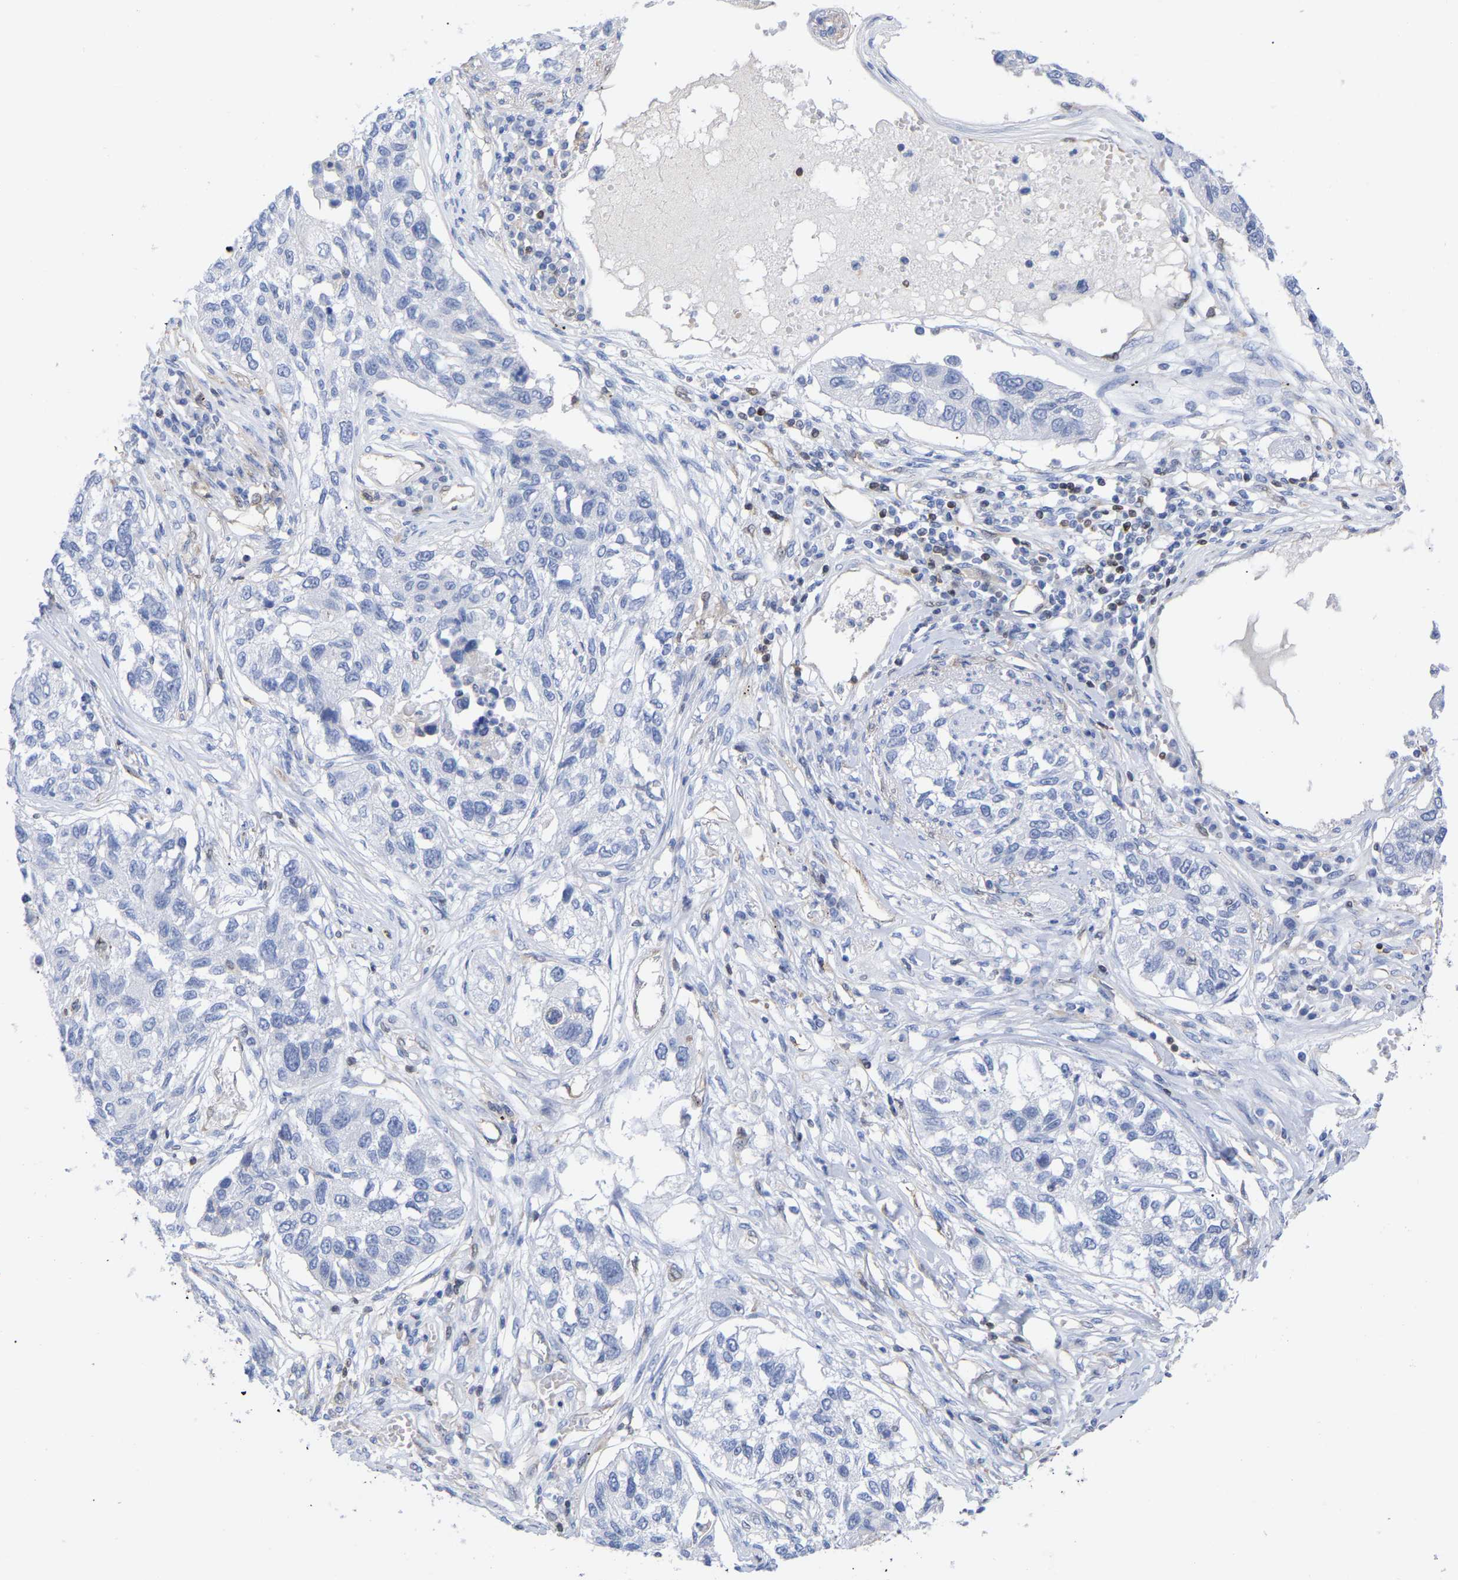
{"staining": {"intensity": "negative", "quantity": "none", "location": "none"}, "tissue": "lung cancer", "cell_type": "Tumor cells", "image_type": "cancer", "snomed": [{"axis": "morphology", "description": "Squamous cell carcinoma, NOS"}, {"axis": "topography", "description": "Lung"}], "caption": "Micrograph shows no protein positivity in tumor cells of squamous cell carcinoma (lung) tissue.", "gene": "GIMAP4", "patient": {"sex": "male", "age": 71}}